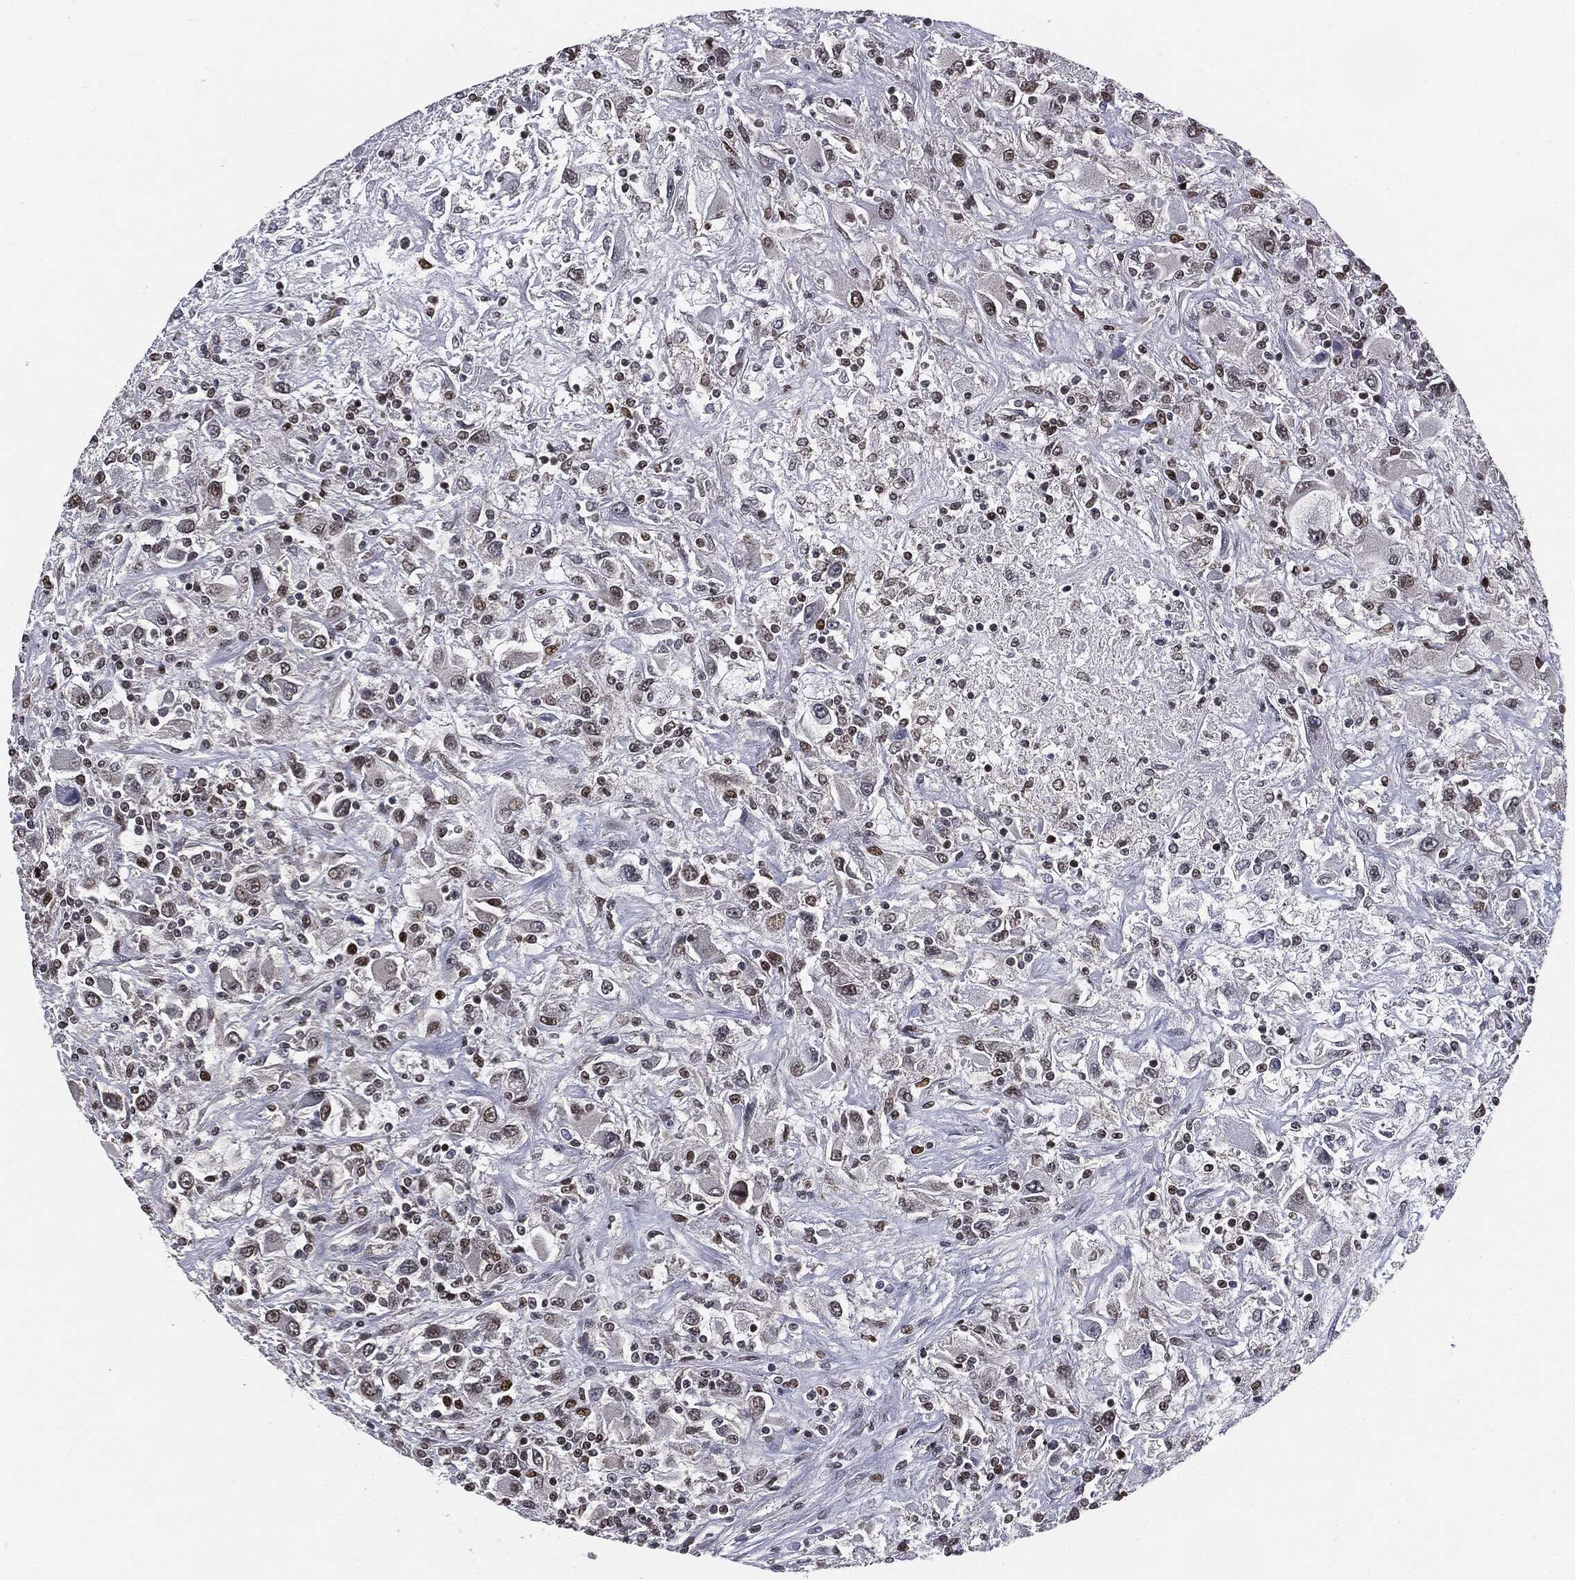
{"staining": {"intensity": "negative", "quantity": "none", "location": "none"}, "tissue": "renal cancer", "cell_type": "Tumor cells", "image_type": "cancer", "snomed": [{"axis": "morphology", "description": "Adenocarcinoma, NOS"}, {"axis": "topography", "description": "Kidney"}], "caption": "DAB (3,3'-diaminobenzidine) immunohistochemical staining of human renal adenocarcinoma exhibits no significant expression in tumor cells.", "gene": "TBC1D22A", "patient": {"sex": "female", "age": 67}}